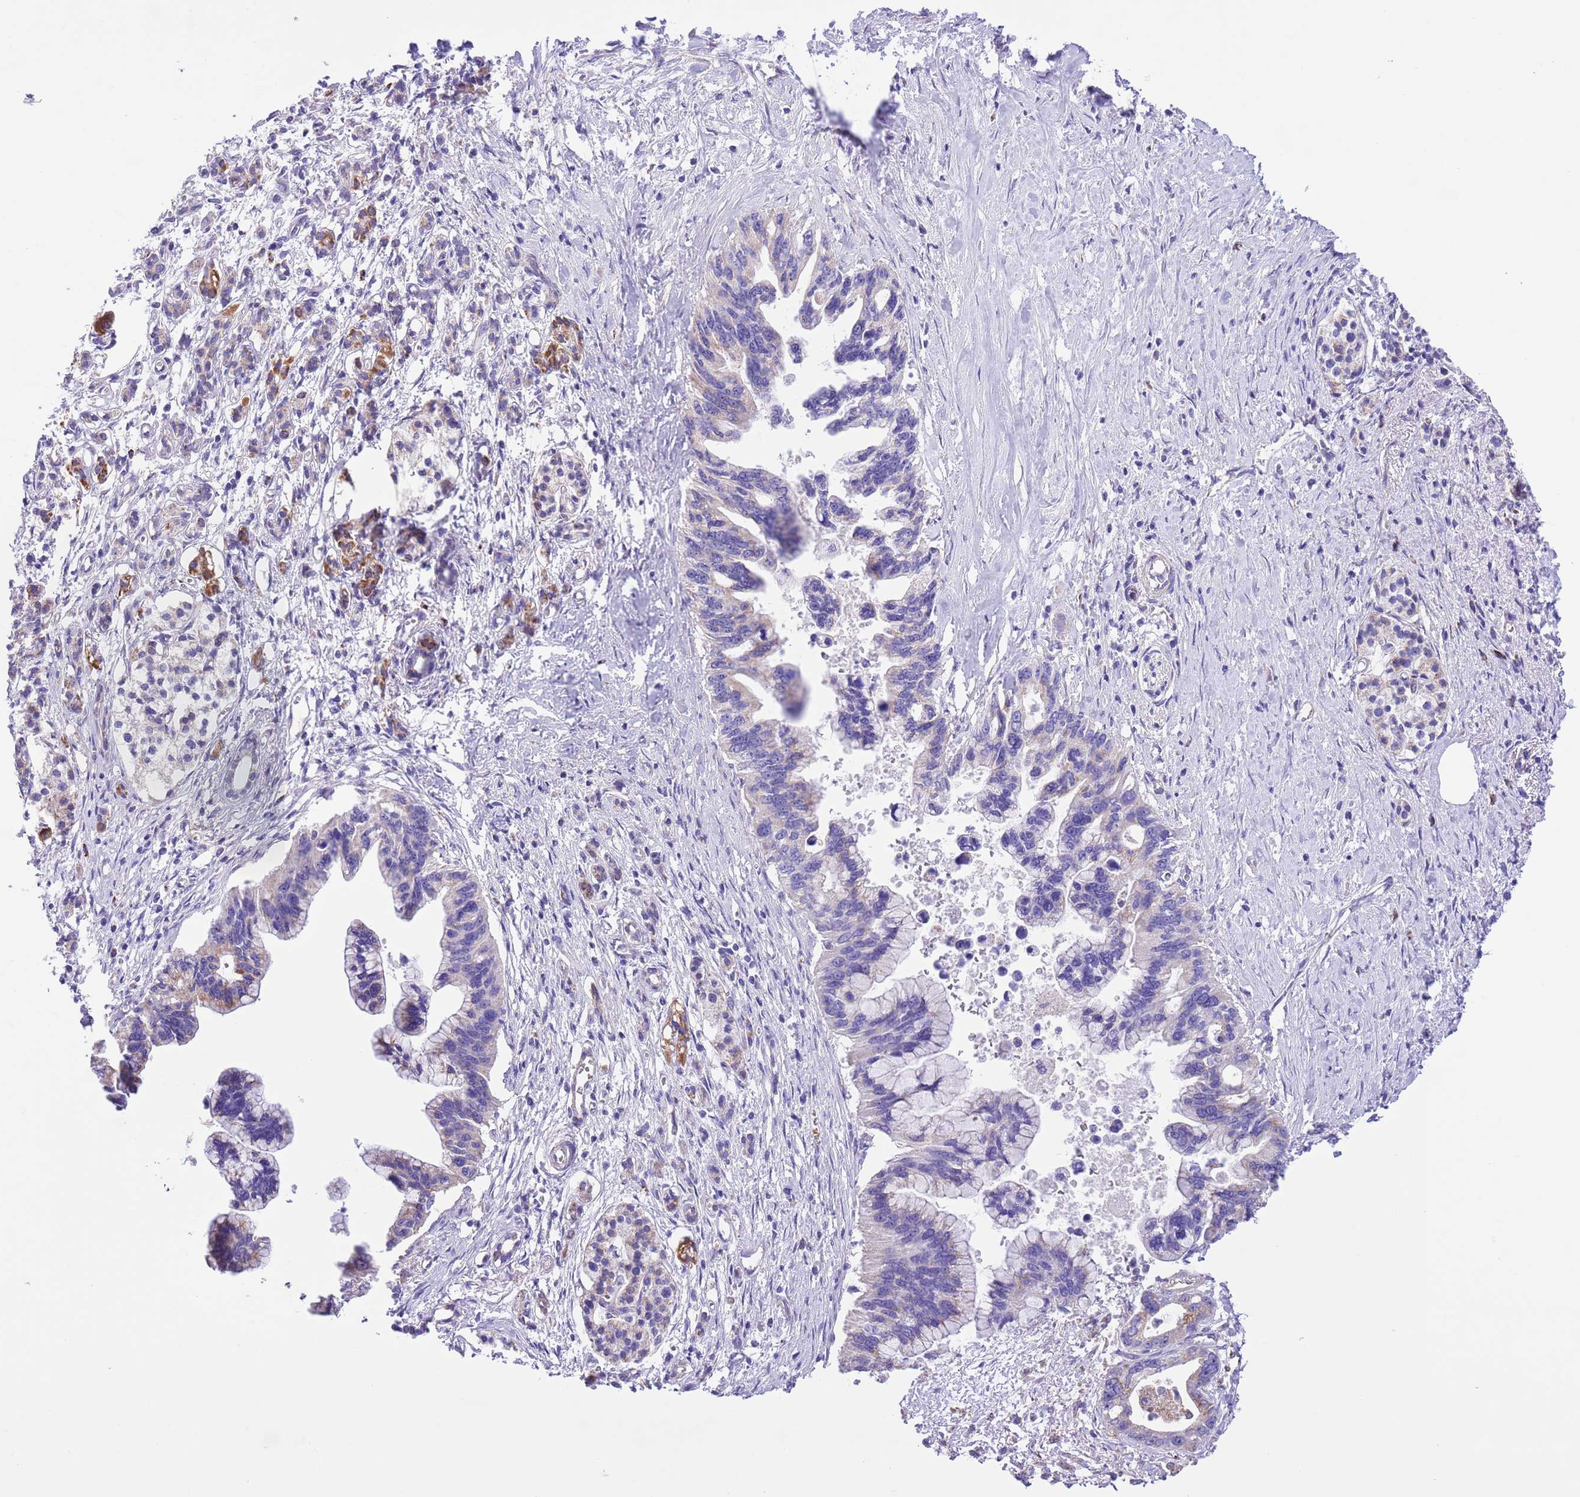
{"staining": {"intensity": "negative", "quantity": "none", "location": "none"}, "tissue": "pancreatic cancer", "cell_type": "Tumor cells", "image_type": "cancer", "snomed": [{"axis": "morphology", "description": "Adenocarcinoma, NOS"}, {"axis": "topography", "description": "Pancreas"}], "caption": "DAB immunohistochemical staining of adenocarcinoma (pancreatic) exhibits no significant positivity in tumor cells.", "gene": "SS18L2", "patient": {"sex": "female", "age": 83}}